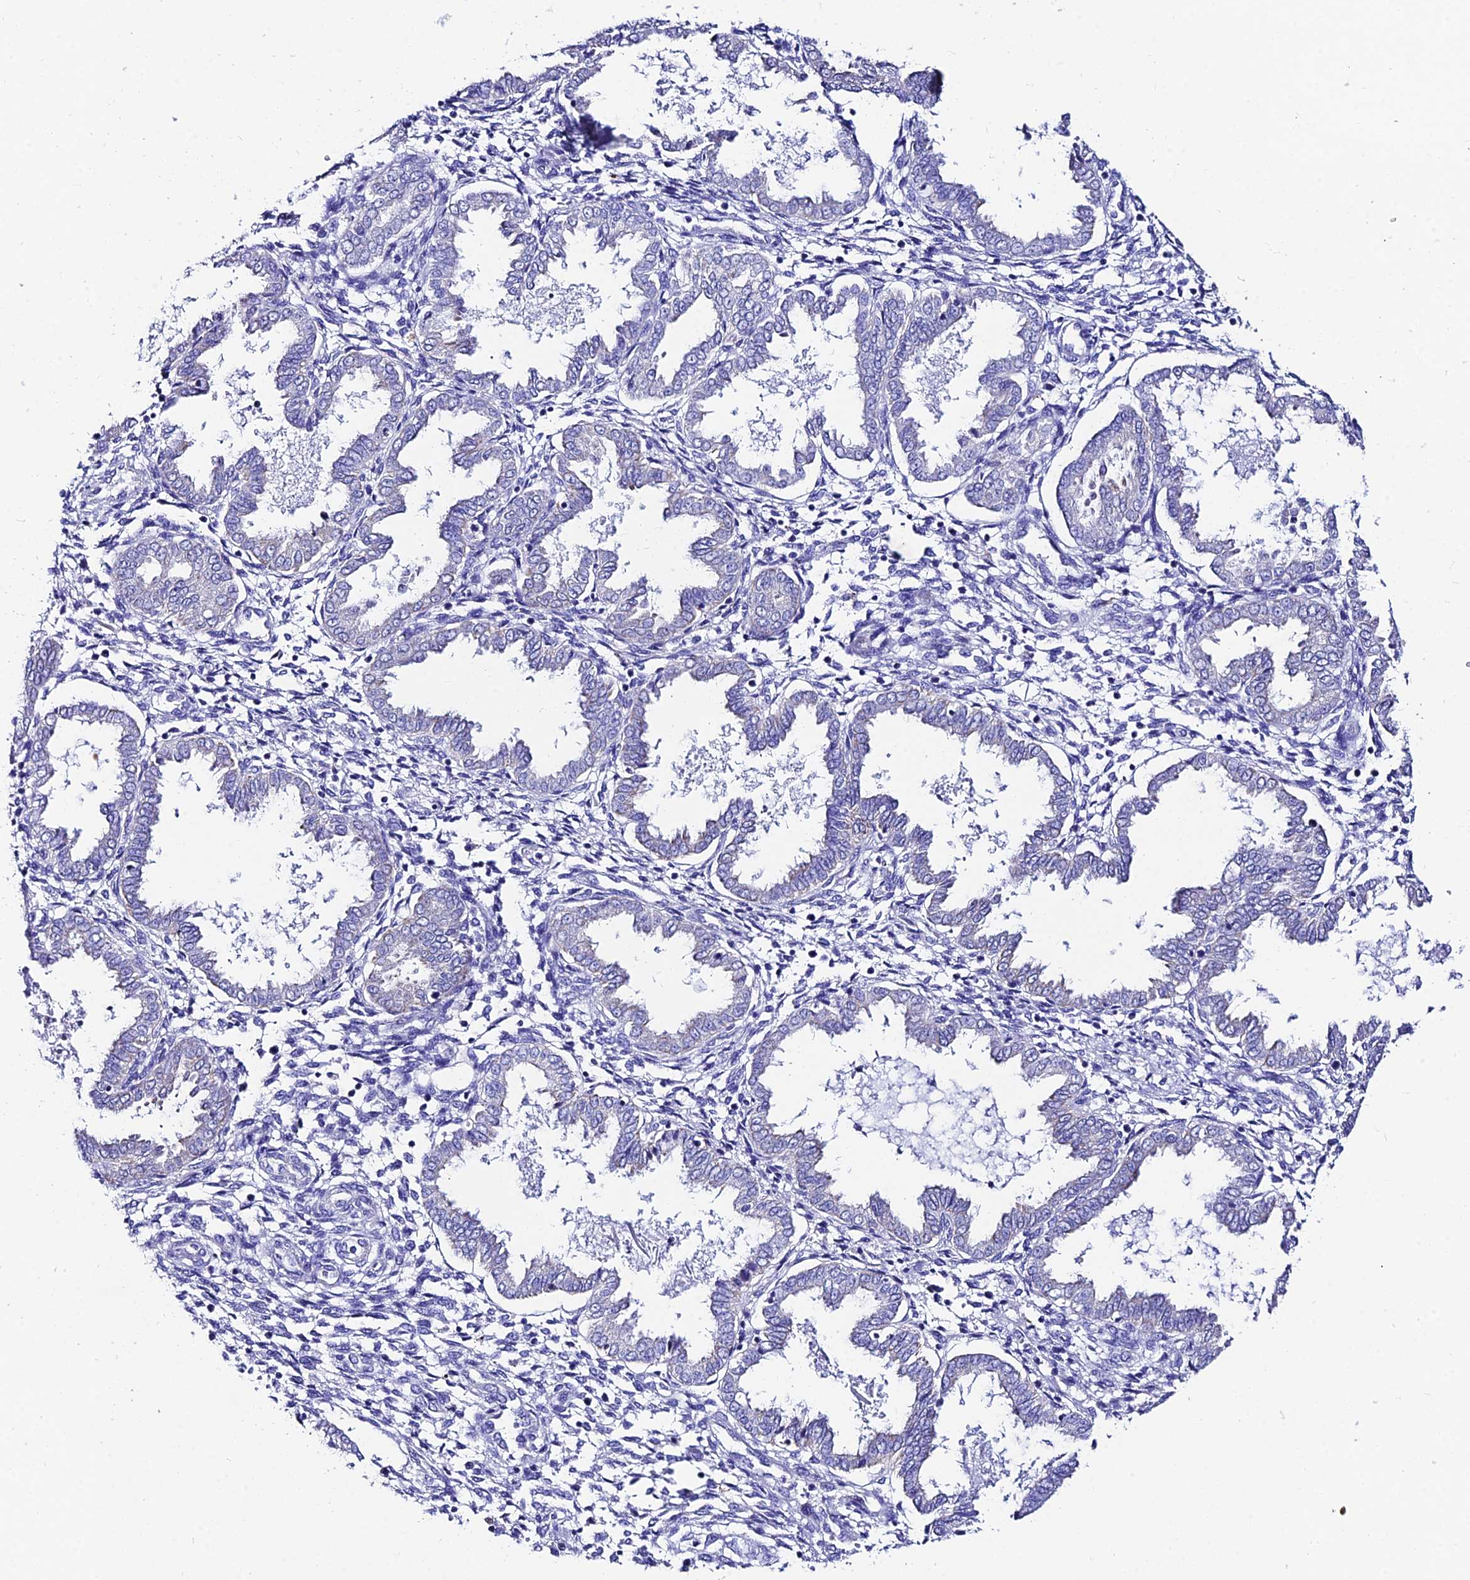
{"staining": {"intensity": "negative", "quantity": "none", "location": "none"}, "tissue": "endometrium", "cell_type": "Cells in endometrial stroma", "image_type": "normal", "snomed": [{"axis": "morphology", "description": "Normal tissue, NOS"}, {"axis": "topography", "description": "Endometrium"}], "caption": "Protein analysis of normal endometrium exhibits no significant positivity in cells in endometrial stroma.", "gene": "CEP41", "patient": {"sex": "female", "age": 33}}